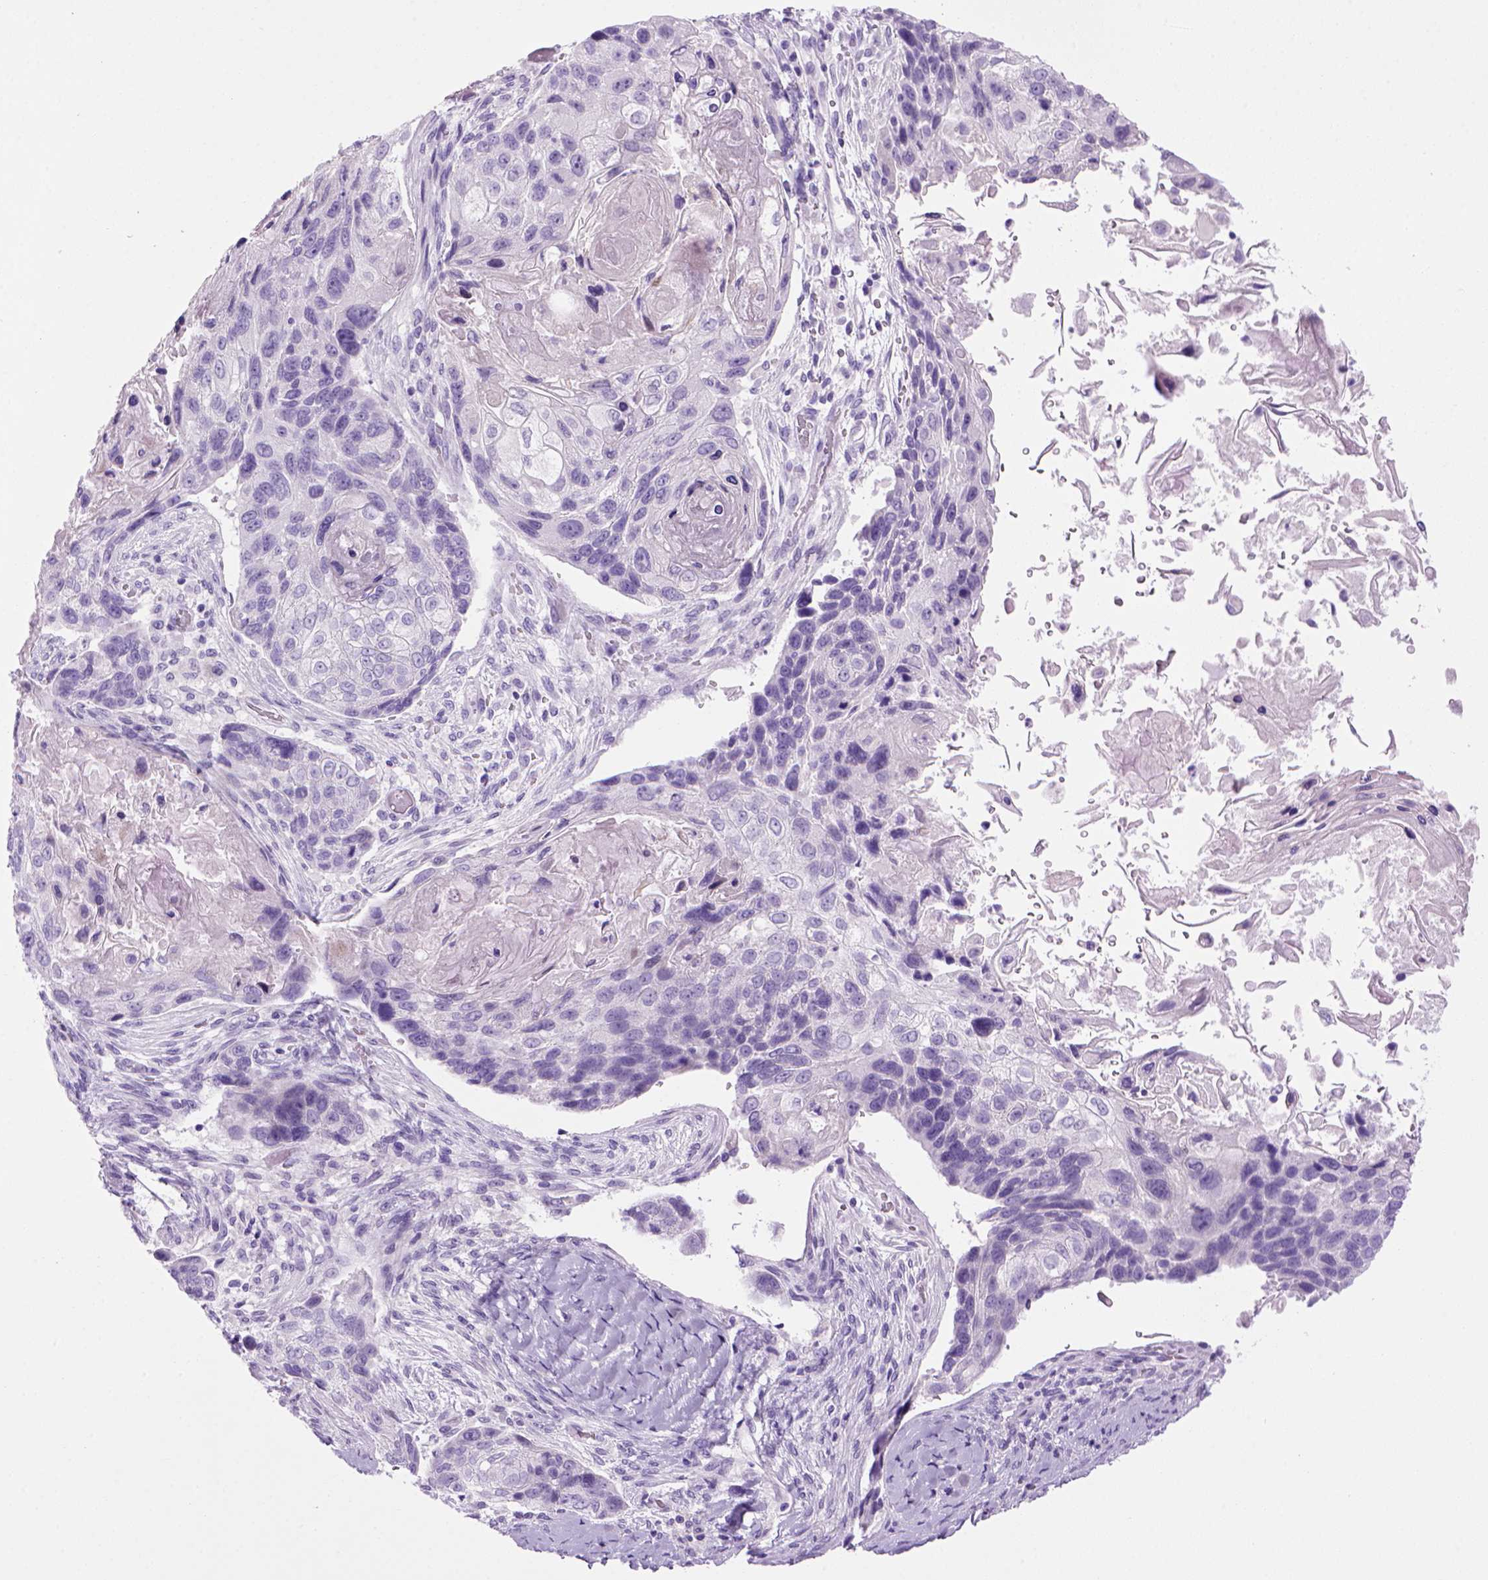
{"staining": {"intensity": "negative", "quantity": "none", "location": "none"}, "tissue": "lung cancer", "cell_type": "Tumor cells", "image_type": "cancer", "snomed": [{"axis": "morphology", "description": "Squamous cell carcinoma, NOS"}, {"axis": "topography", "description": "Lung"}], "caption": "The IHC histopathology image has no significant staining in tumor cells of lung cancer (squamous cell carcinoma) tissue. (DAB (3,3'-diaminobenzidine) immunohistochemistry visualized using brightfield microscopy, high magnification).", "gene": "SGCG", "patient": {"sex": "male", "age": 69}}